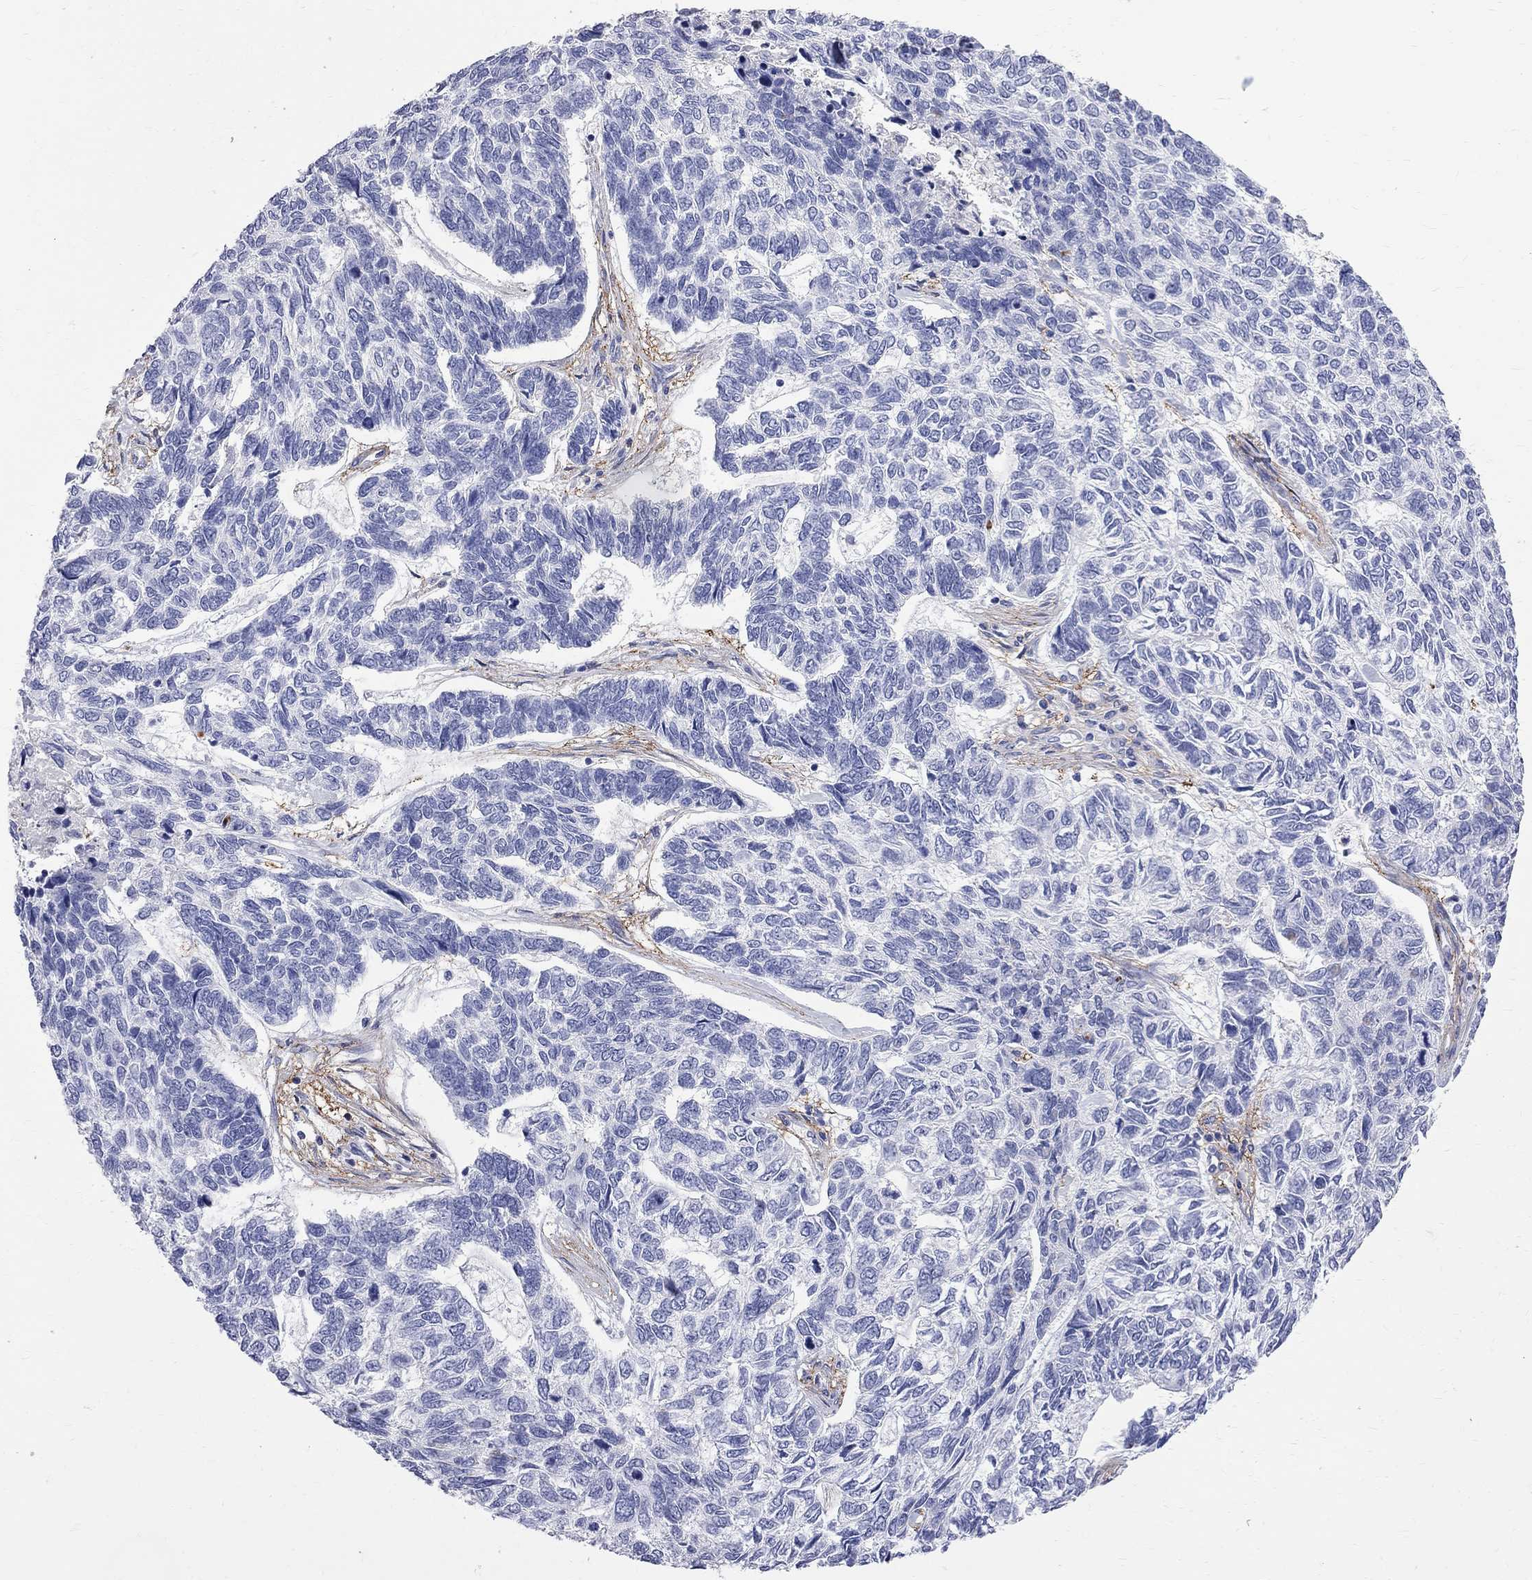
{"staining": {"intensity": "negative", "quantity": "none", "location": "none"}, "tissue": "skin cancer", "cell_type": "Tumor cells", "image_type": "cancer", "snomed": [{"axis": "morphology", "description": "Basal cell carcinoma"}, {"axis": "topography", "description": "Skin"}], "caption": "This is an immunohistochemistry (IHC) histopathology image of skin cancer. There is no positivity in tumor cells.", "gene": "S100A3", "patient": {"sex": "female", "age": 65}}